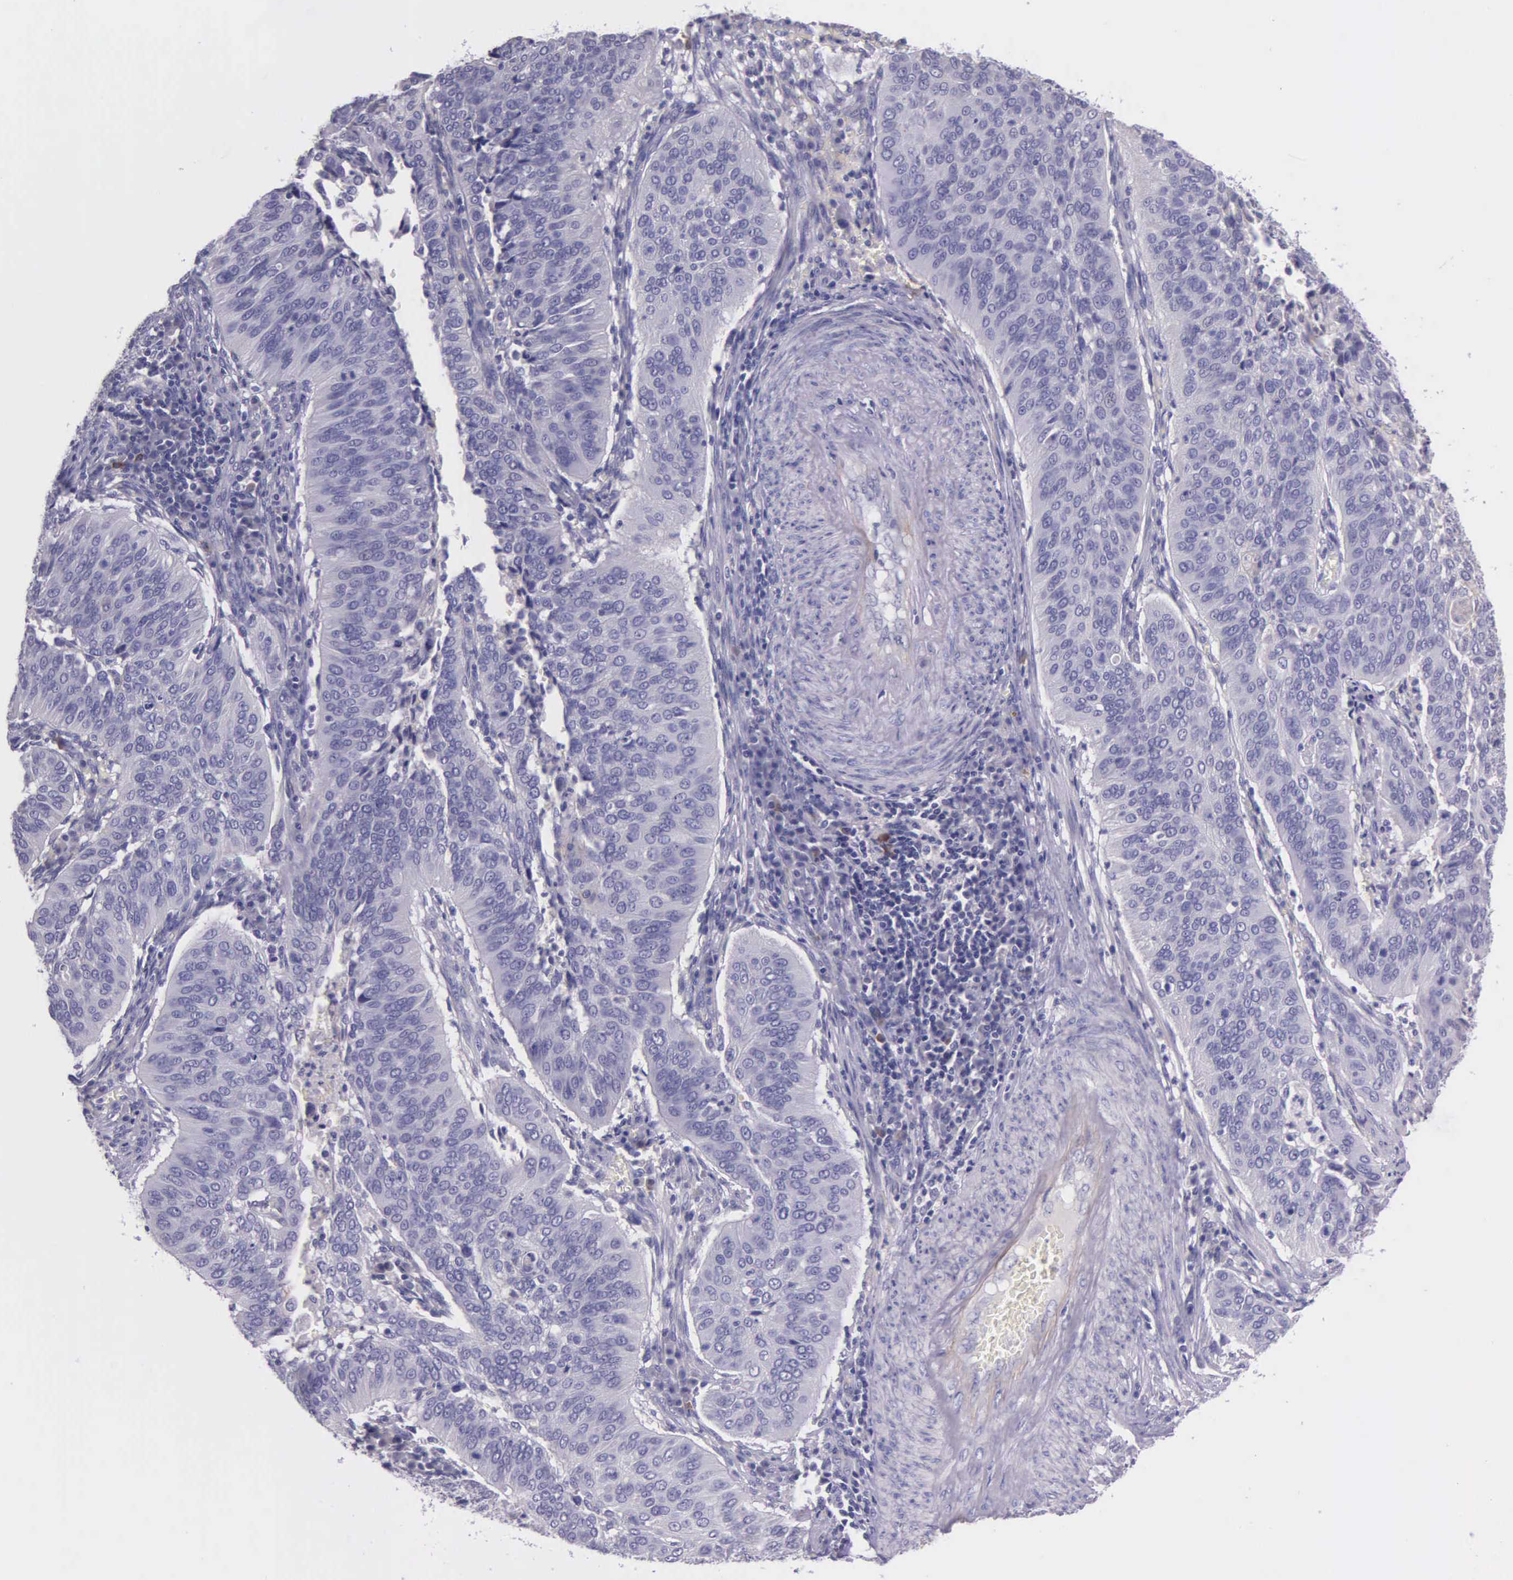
{"staining": {"intensity": "negative", "quantity": "none", "location": "none"}, "tissue": "cervical cancer", "cell_type": "Tumor cells", "image_type": "cancer", "snomed": [{"axis": "morphology", "description": "Squamous cell carcinoma, NOS"}, {"axis": "topography", "description": "Cervix"}], "caption": "DAB (3,3'-diaminobenzidine) immunohistochemical staining of squamous cell carcinoma (cervical) exhibits no significant expression in tumor cells.", "gene": "THSD7A", "patient": {"sex": "female", "age": 39}}